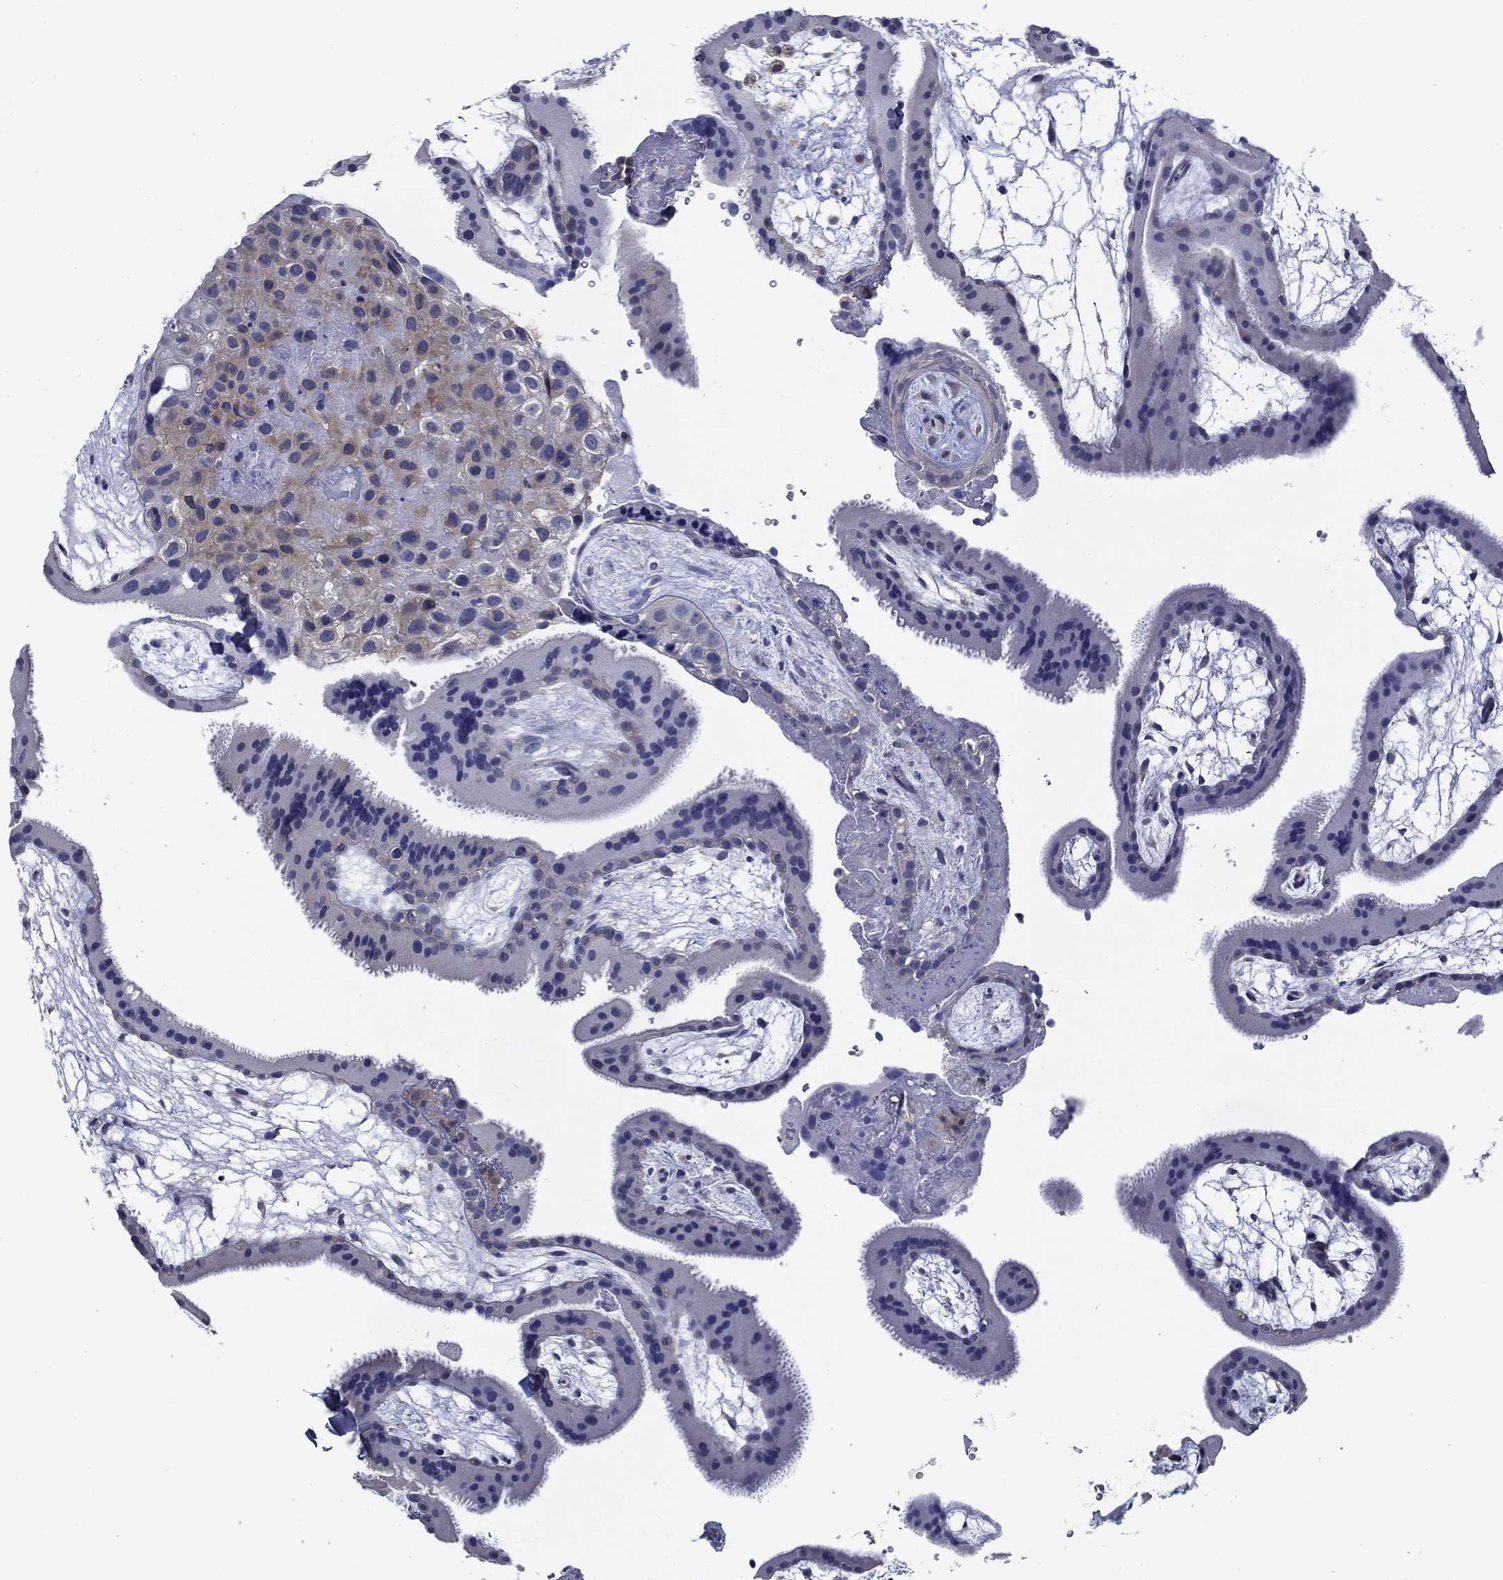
{"staining": {"intensity": "negative", "quantity": "none", "location": "none"}, "tissue": "placenta", "cell_type": "Decidual cells", "image_type": "normal", "snomed": [{"axis": "morphology", "description": "Normal tissue, NOS"}, {"axis": "topography", "description": "Placenta"}], "caption": "This photomicrograph is of normal placenta stained with immunohistochemistry to label a protein in brown with the nuclei are counter-stained blue. There is no expression in decidual cells. Brightfield microscopy of IHC stained with DAB (brown) and hematoxylin (blue), captured at high magnification.", "gene": "POU2F2", "patient": {"sex": "female", "age": 19}}